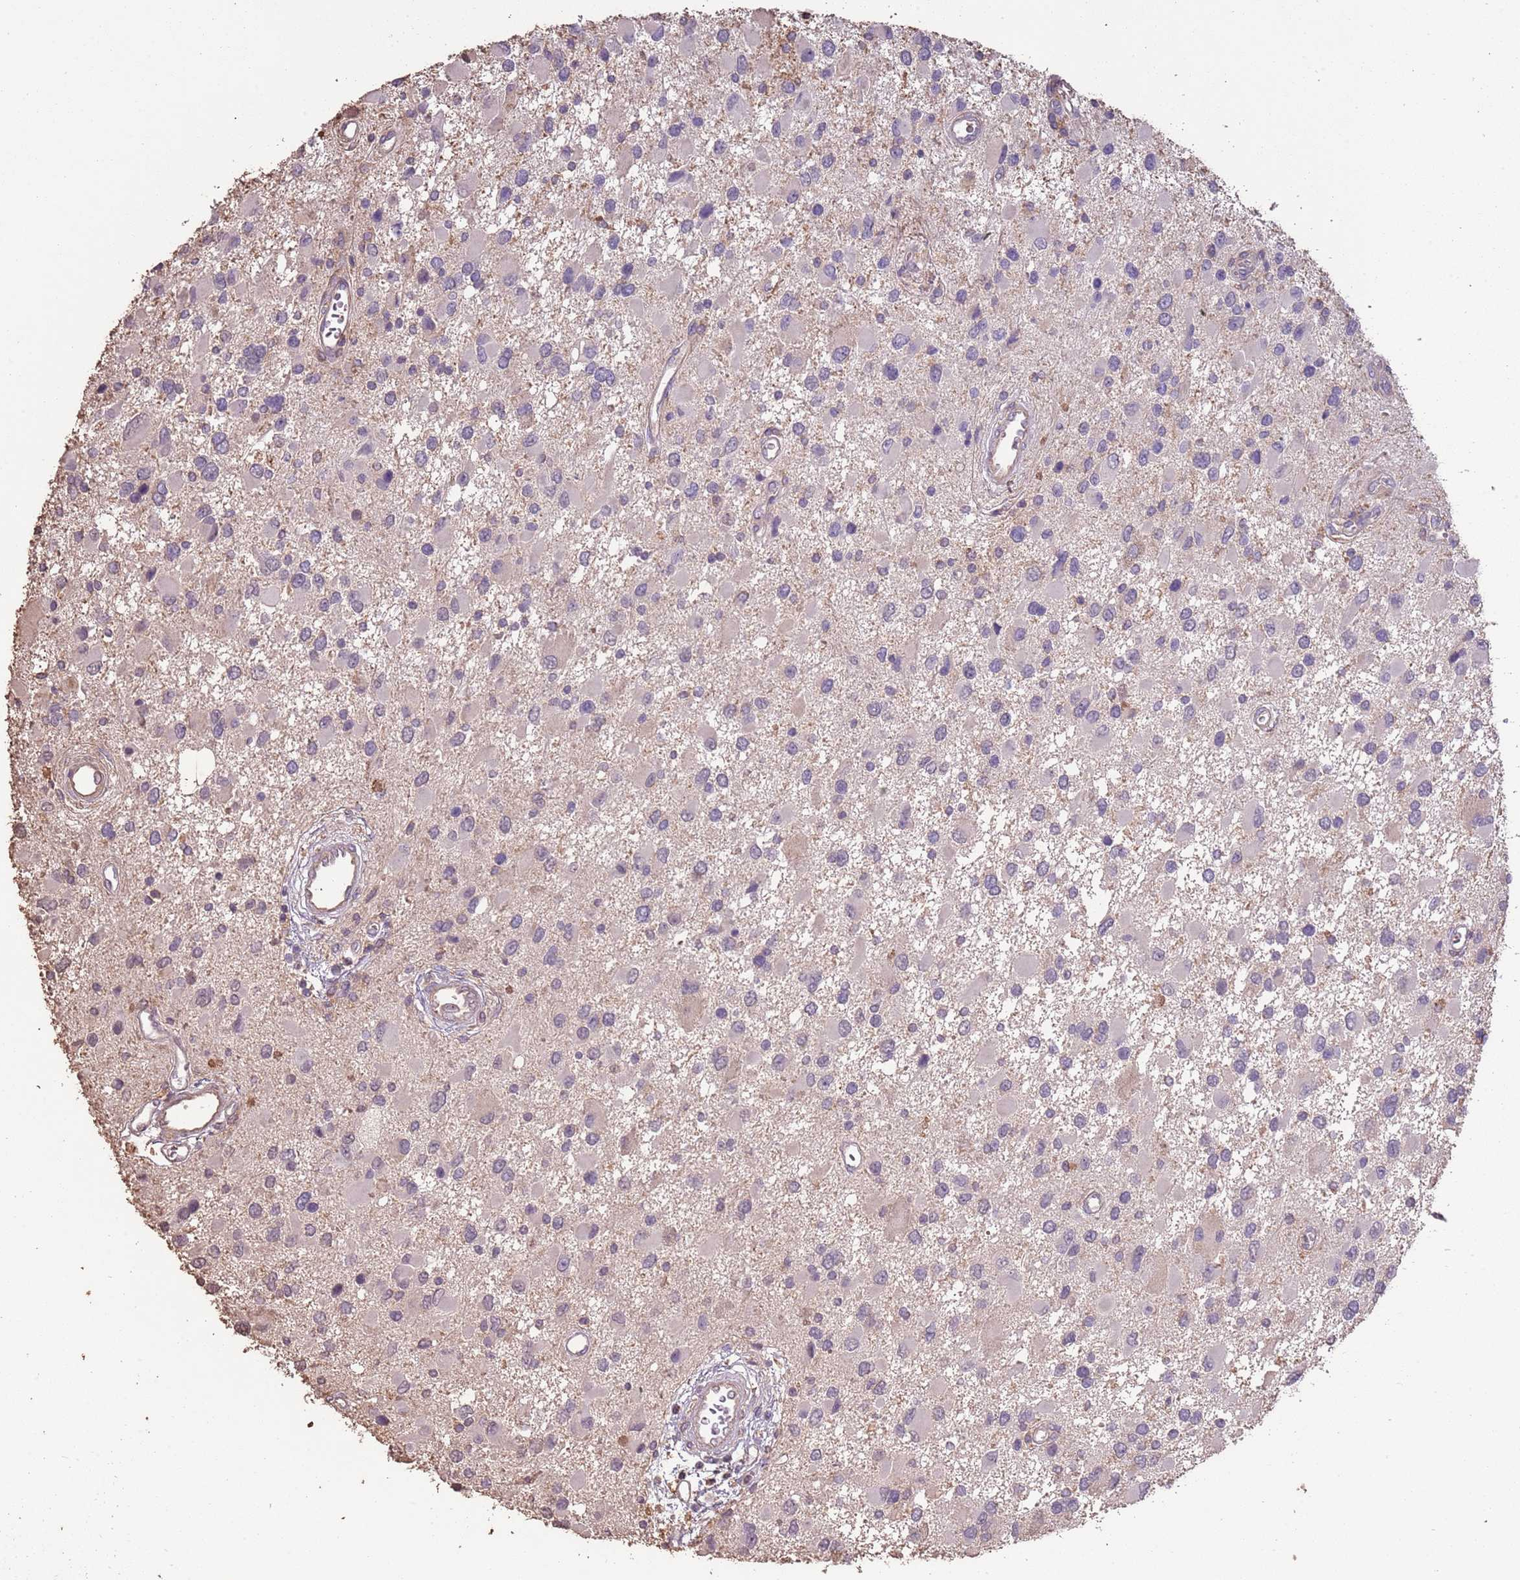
{"staining": {"intensity": "negative", "quantity": "none", "location": "none"}, "tissue": "glioma", "cell_type": "Tumor cells", "image_type": "cancer", "snomed": [{"axis": "morphology", "description": "Glioma, malignant, High grade"}, {"axis": "topography", "description": "Brain"}], "caption": "Tumor cells show no significant expression in glioma.", "gene": "FECH", "patient": {"sex": "male", "age": 53}}